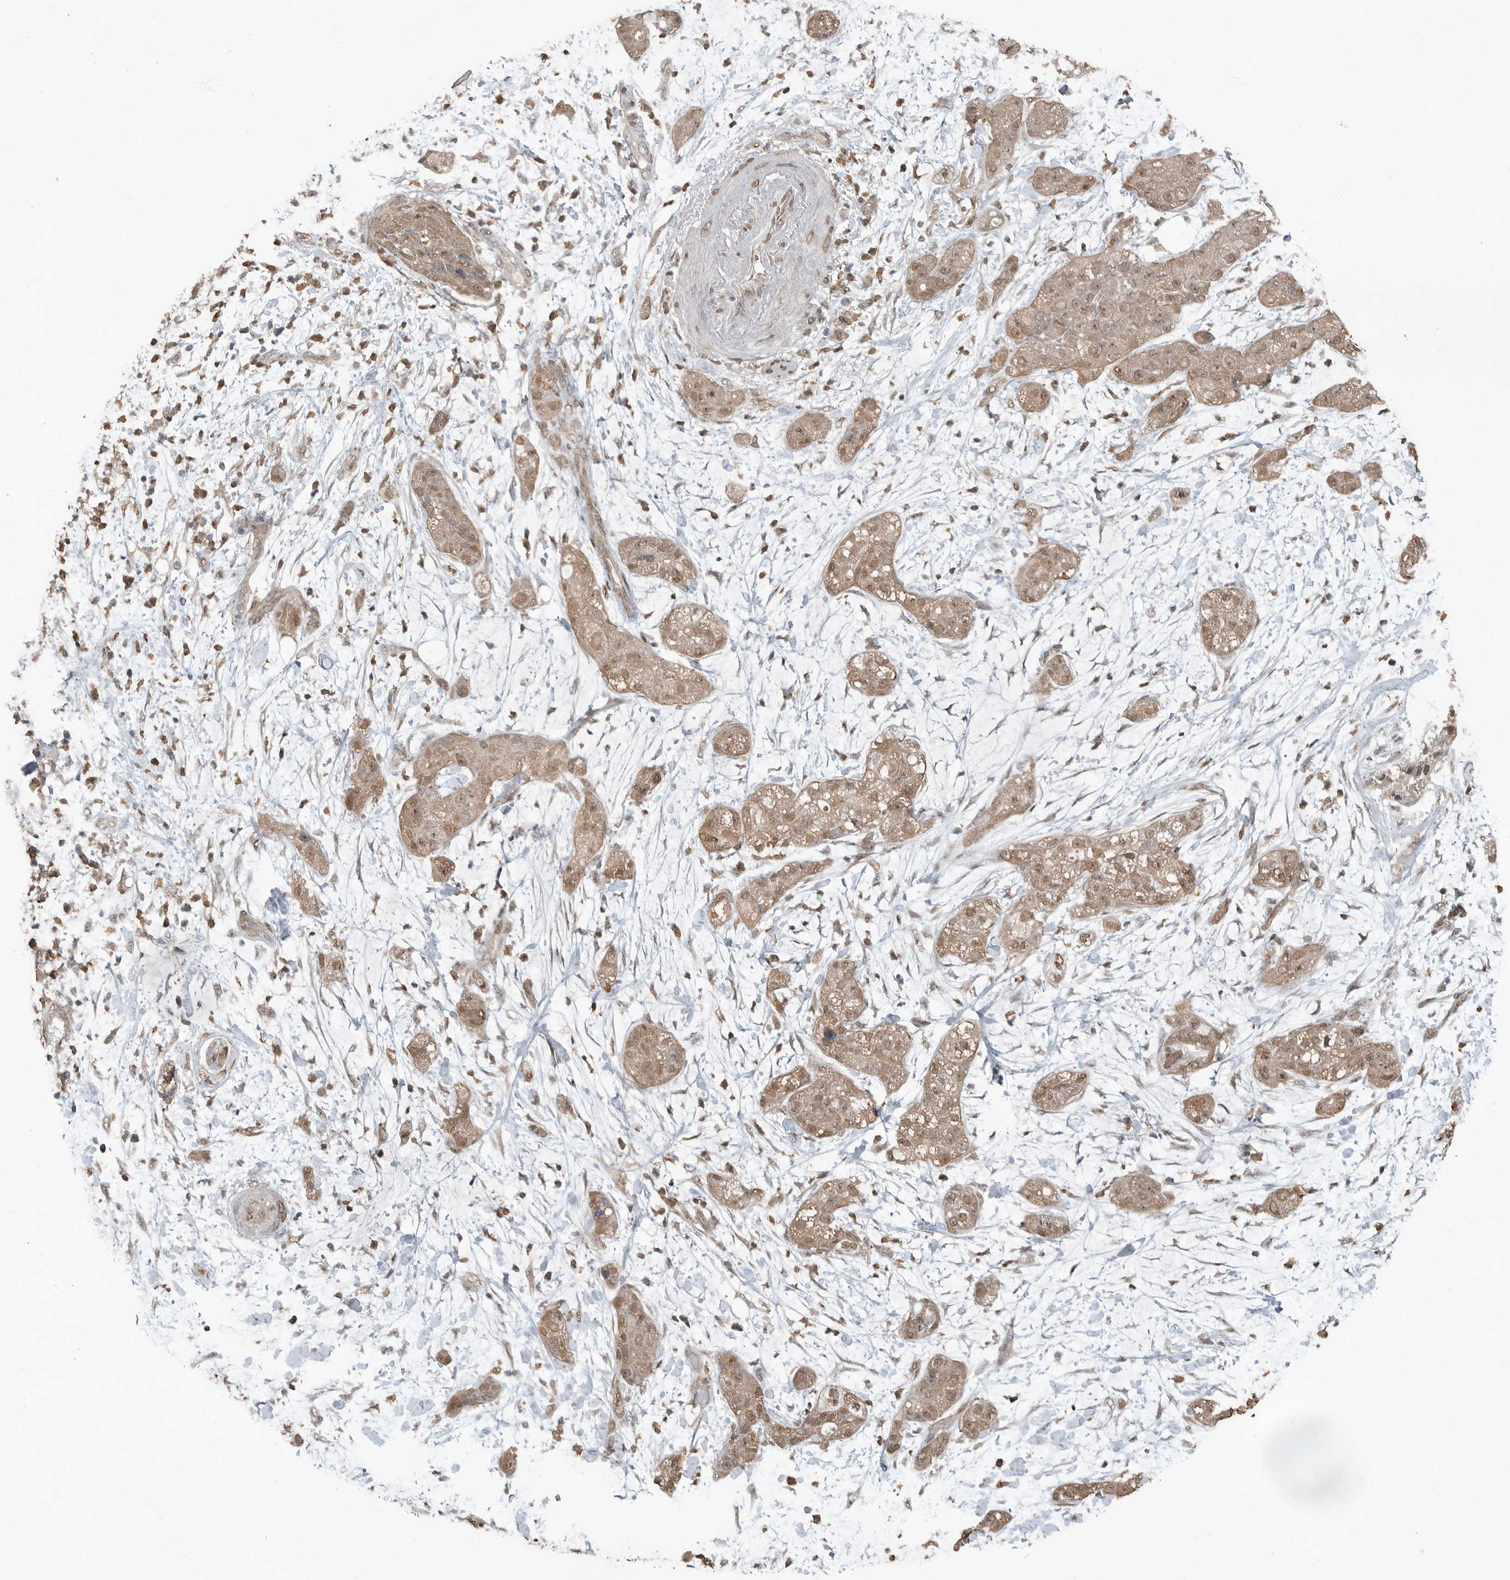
{"staining": {"intensity": "weak", "quantity": ">75%", "location": "cytoplasmic/membranous,nuclear"}, "tissue": "pancreatic cancer", "cell_type": "Tumor cells", "image_type": "cancer", "snomed": [{"axis": "morphology", "description": "Adenocarcinoma, NOS"}, {"axis": "topography", "description": "Pancreas"}], "caption": "Immunohistochemistry (IHC) (DAB) staining of pancreatic adenocarcinoma reveals weak cytoplasmic/membranous and nuclear protein staining in approximately >75% of tumor cells. (Stains: DAB (3,3'-diaminobenzidine) in brown, nuclei in blue, Microscopy: brightfield microscopy at high magnification).", "gene": "BLZF1", "patient": {"sex": "female", "age": 78}}